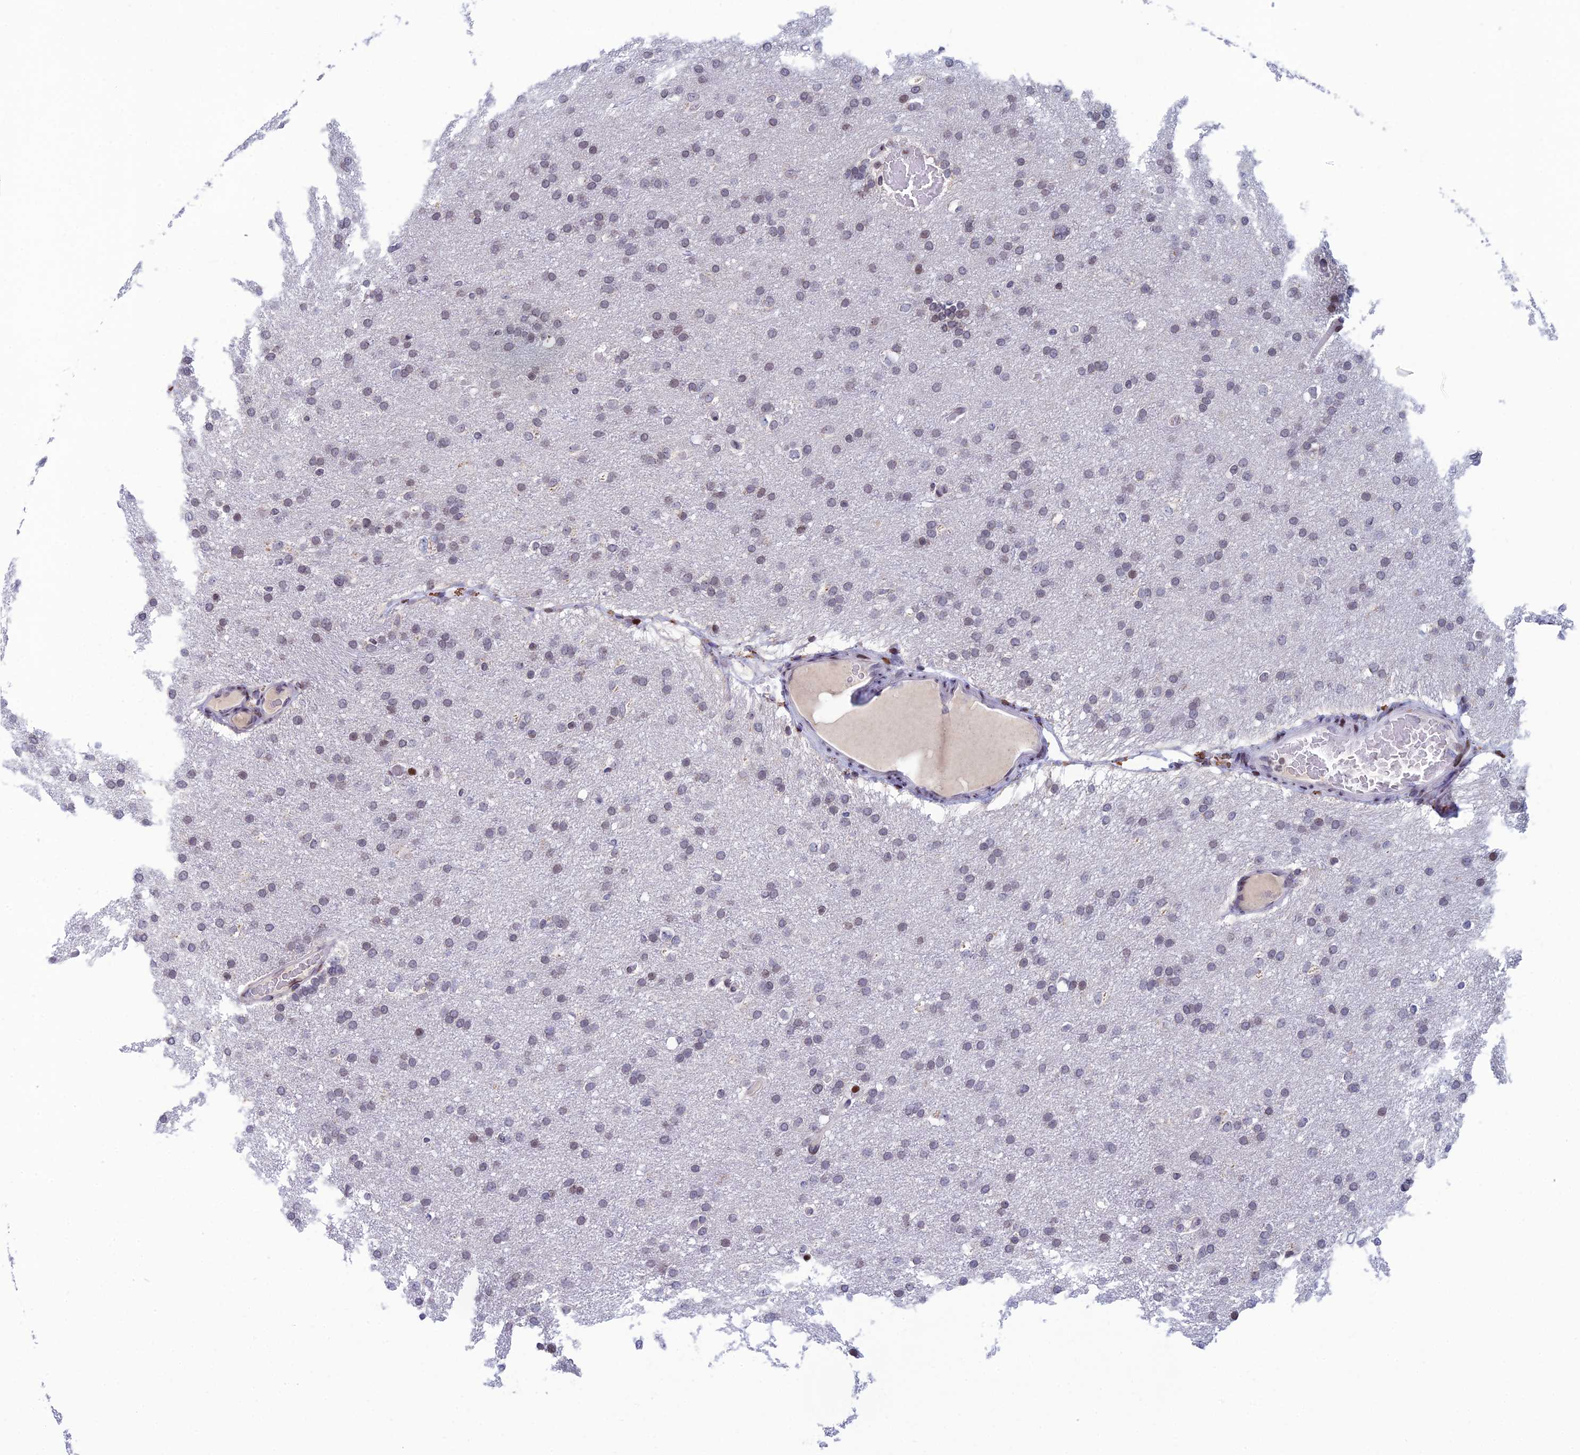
{"staining": {"intensity": "weak", "quantity": "25%-75%", "location": "nuclear"}, "tissue": "glioma", "cell_type": "Tumor cells", "image_type": "cancer", "snomed": [{"axis": "morphology", "description": "Glioma, malignant, High grade"}, {"axis": "topography", "description": "Cerebral cortex"}], "caption": "Immunohistochemical staining of human malignant glioma (high-grade) displays low levels of weak nuclear positivity in approximately 25%-75% of tumor cells.", "gene": "AFF3", "patient": {"sex": "female", "age": 36}}